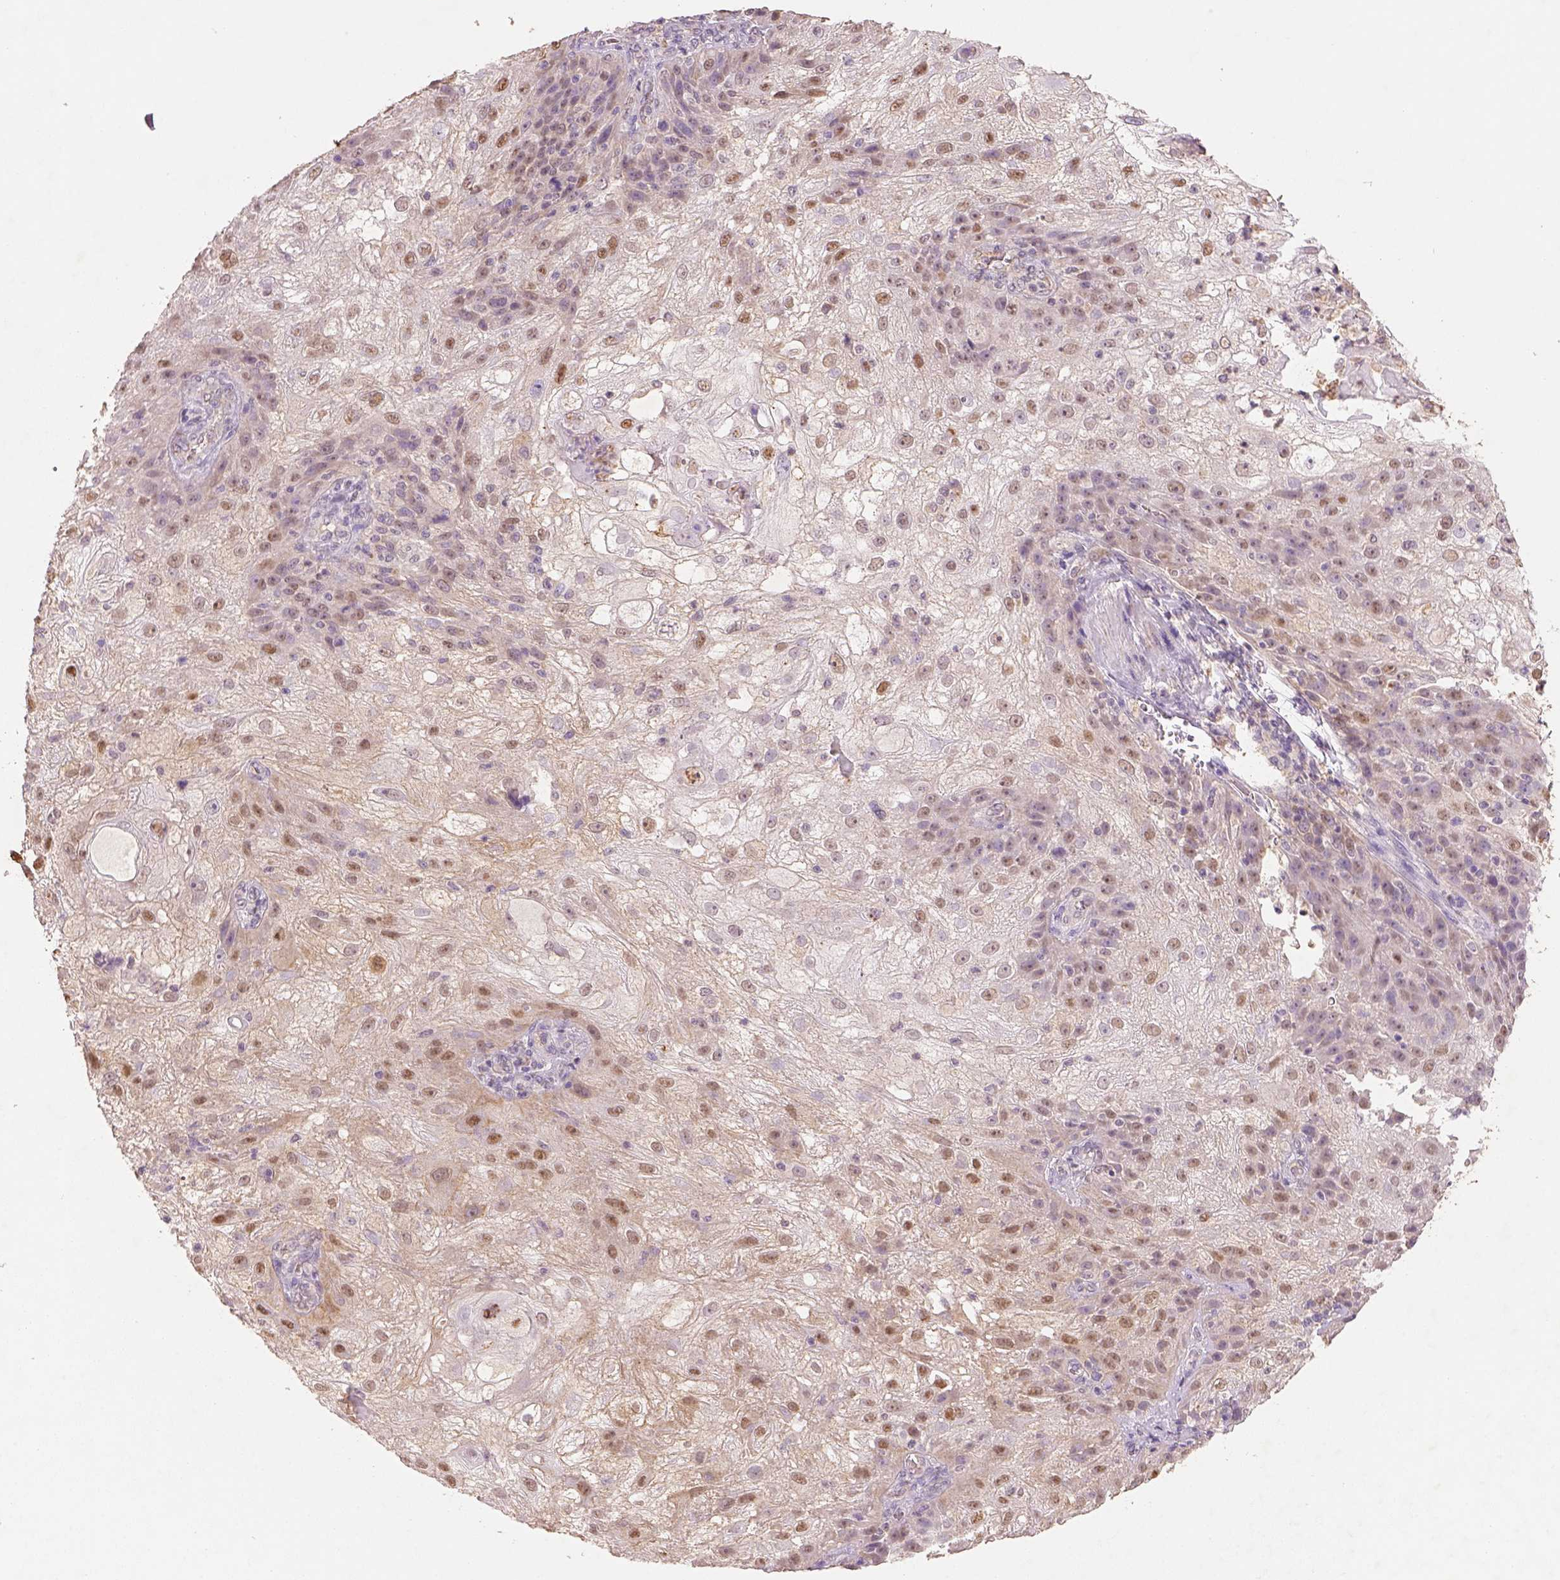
{"staining": {"intensity": "moderate", "quantity": "25%-75%", "location": "nuclear"}, "tissue": "skin cancer", "cell_type": "Tumor cells", "image_type": "cancer", "snomed": [{"axis": "morphology", "description": "Normal tissue, NOS"}, {"axis": "morphology", "description": "Squamous cell carcinoma, NOS"}, {"axis": "topography", "description": "Skin"}], "caption": "IHC of skin squamous cell carcinoma displays medium levels of moderate nuclear expression in approximately 25%-75% of tumor cells. (DAB = brown stain, brightfield microscopy at high magnification).", "gene": "AP2B1", "patient": {"sex": "female", "age": 83}}